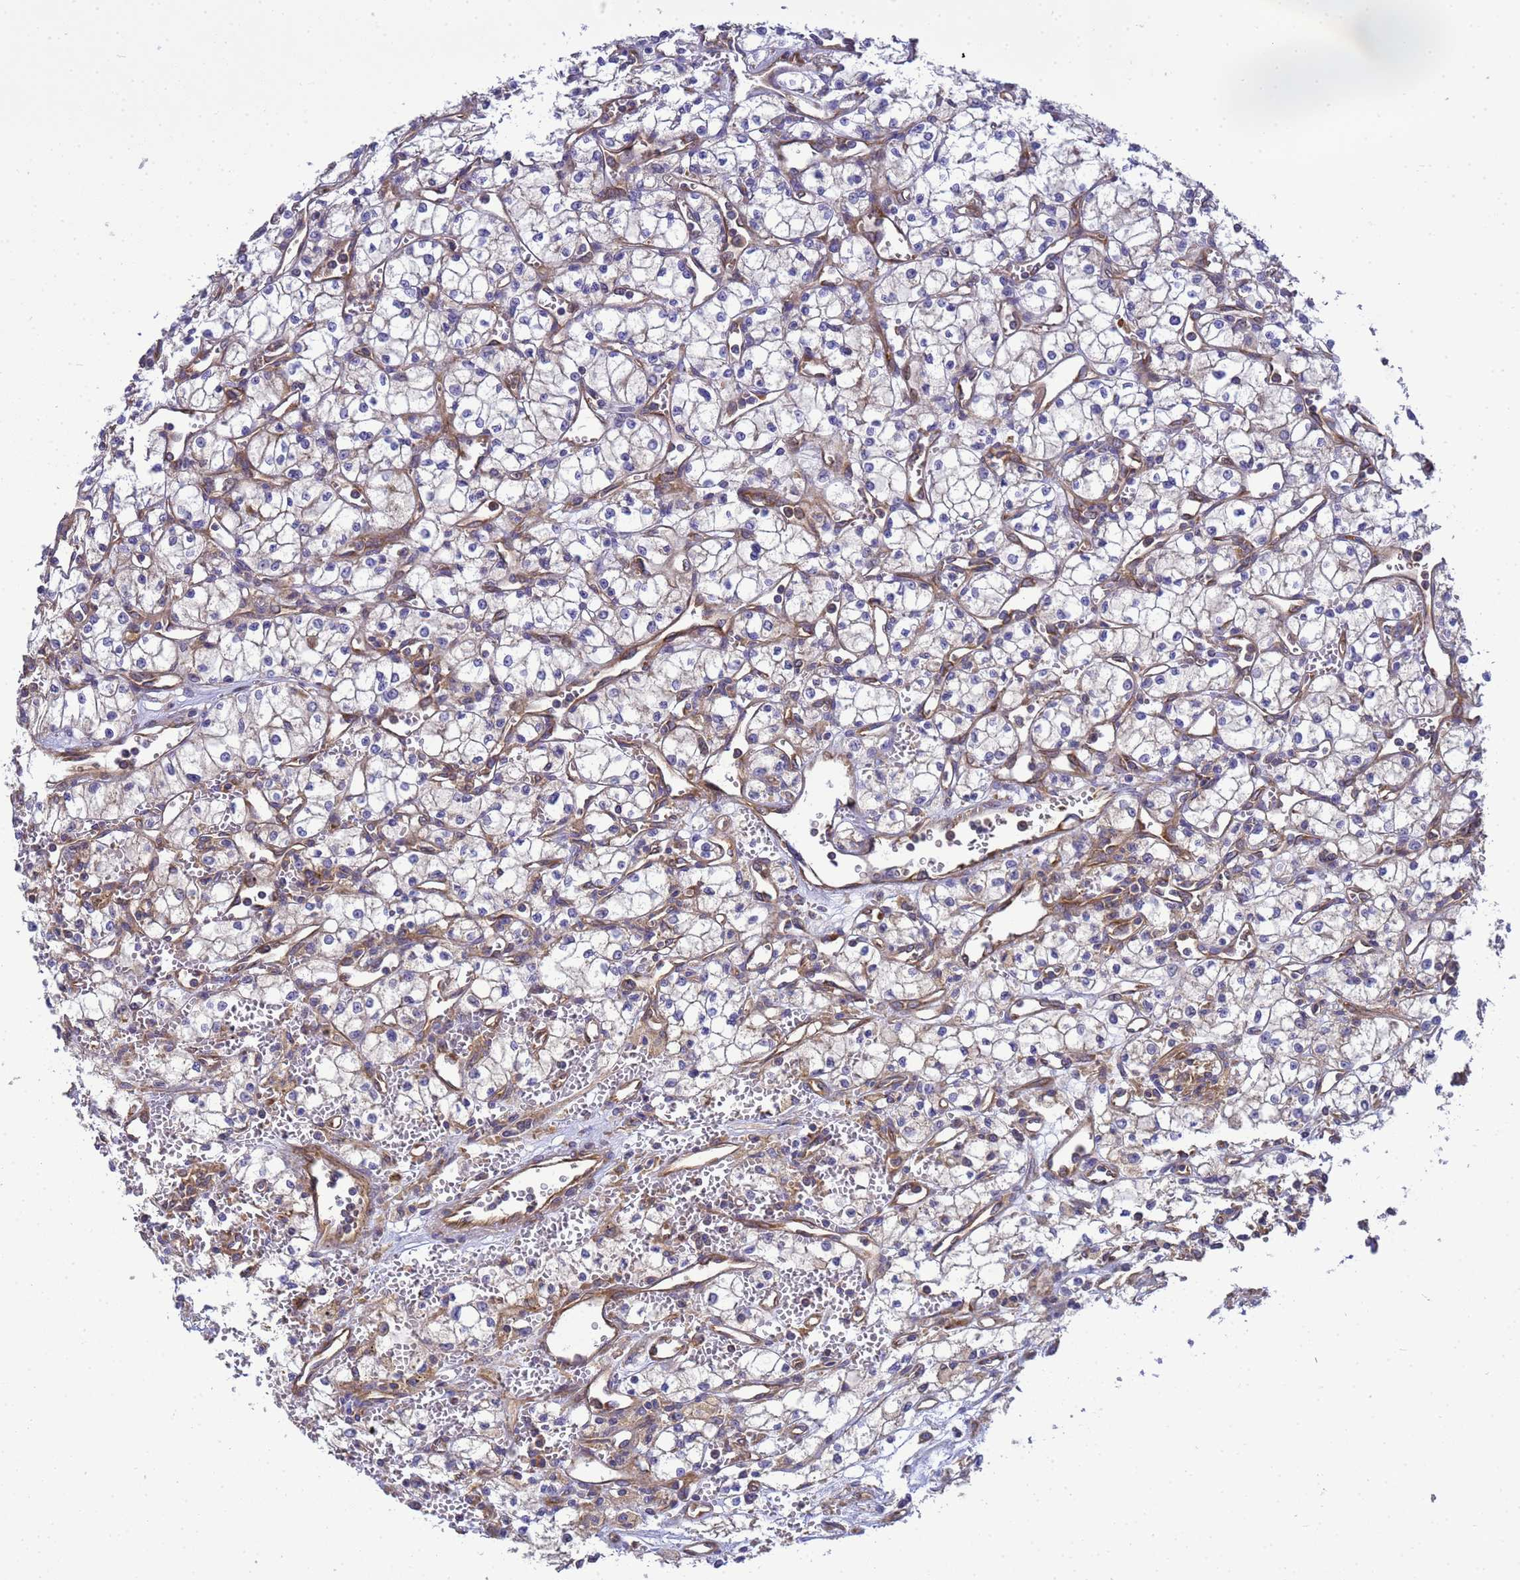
{"staining": {"intensity": "negative", "quantity": "none", "location": "none"}, "tissue": "renal cancer", "cell_type": "Tumor cells", "image_type": "cancer", "snomed": [{"axis": "morphology", "description": "Adenocarcinoma, NOS"}, {"axis": "topography", "description": "Kidney"}], "caption": "The micrograph demonstrates no staining of tumor cells in renal cancer. (DAB (3,3'-diaminobenzidine) immunohistochemistry with hematoxylin counter stain).", "gene": "BECN1", "patient": {"sex": "male", "age": 59}}